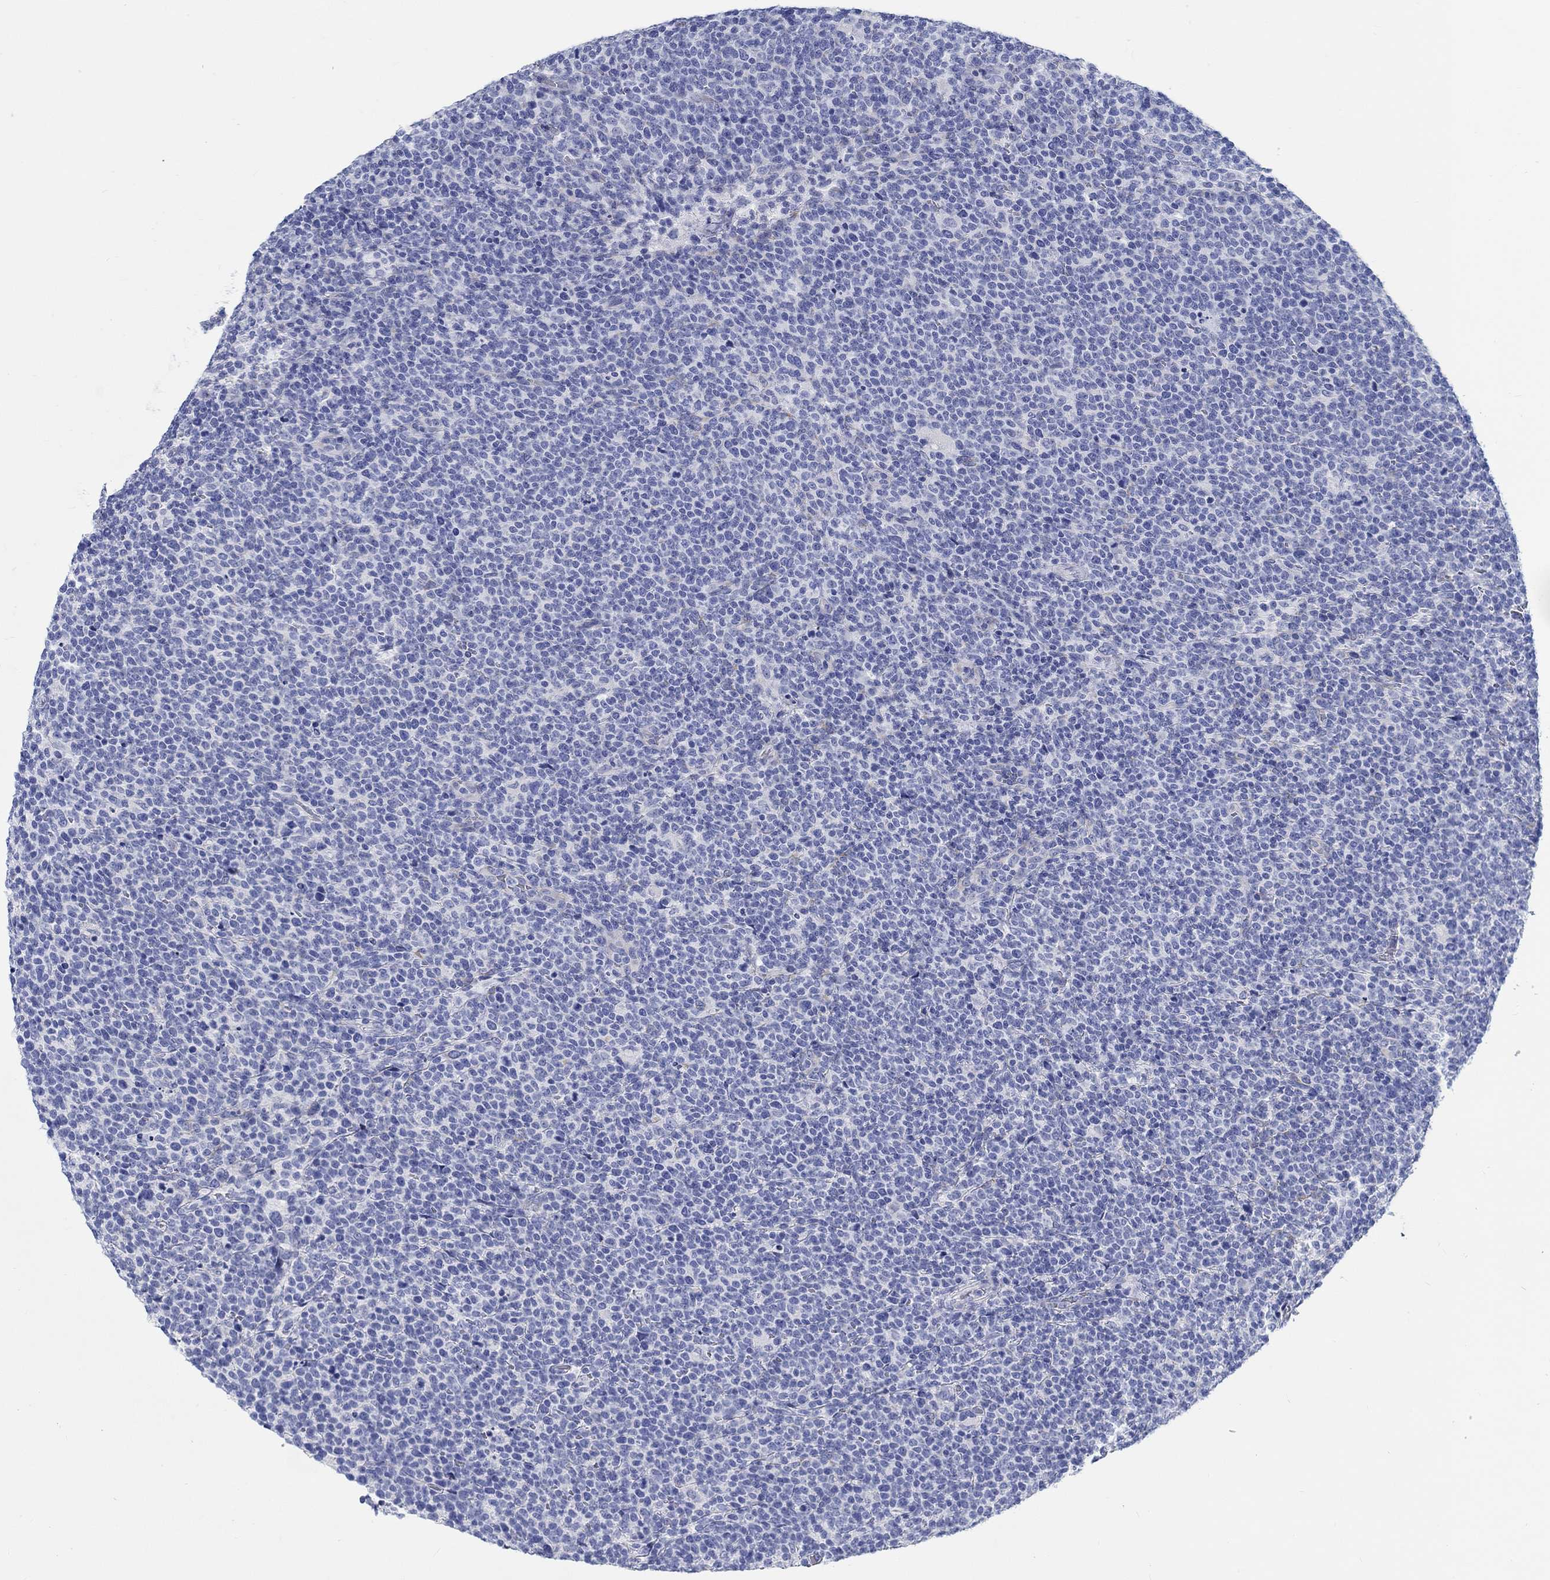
{"staining": {"intensity": "negative", "quantity": "none", "location": "none"}, "tissue": "lymphoma", "cell_type": "Tumor cells", "image_type": "cancer", "snomed": [{"axis": "morphology", "description": "Malignant lymphoma, non-Hodgkin's type, High grade"}, {"axis": "topography", "description": "Lymph node"}], "caption": "Immunohistochemistry histopathology image of high-grade malignant lymphoma, non-Hodgkin's type stained for a protein (brown), which exhibits no positivity in tumor cells.", "gene": "RD3L", "patient": {"sex": "male", "age": 61}}